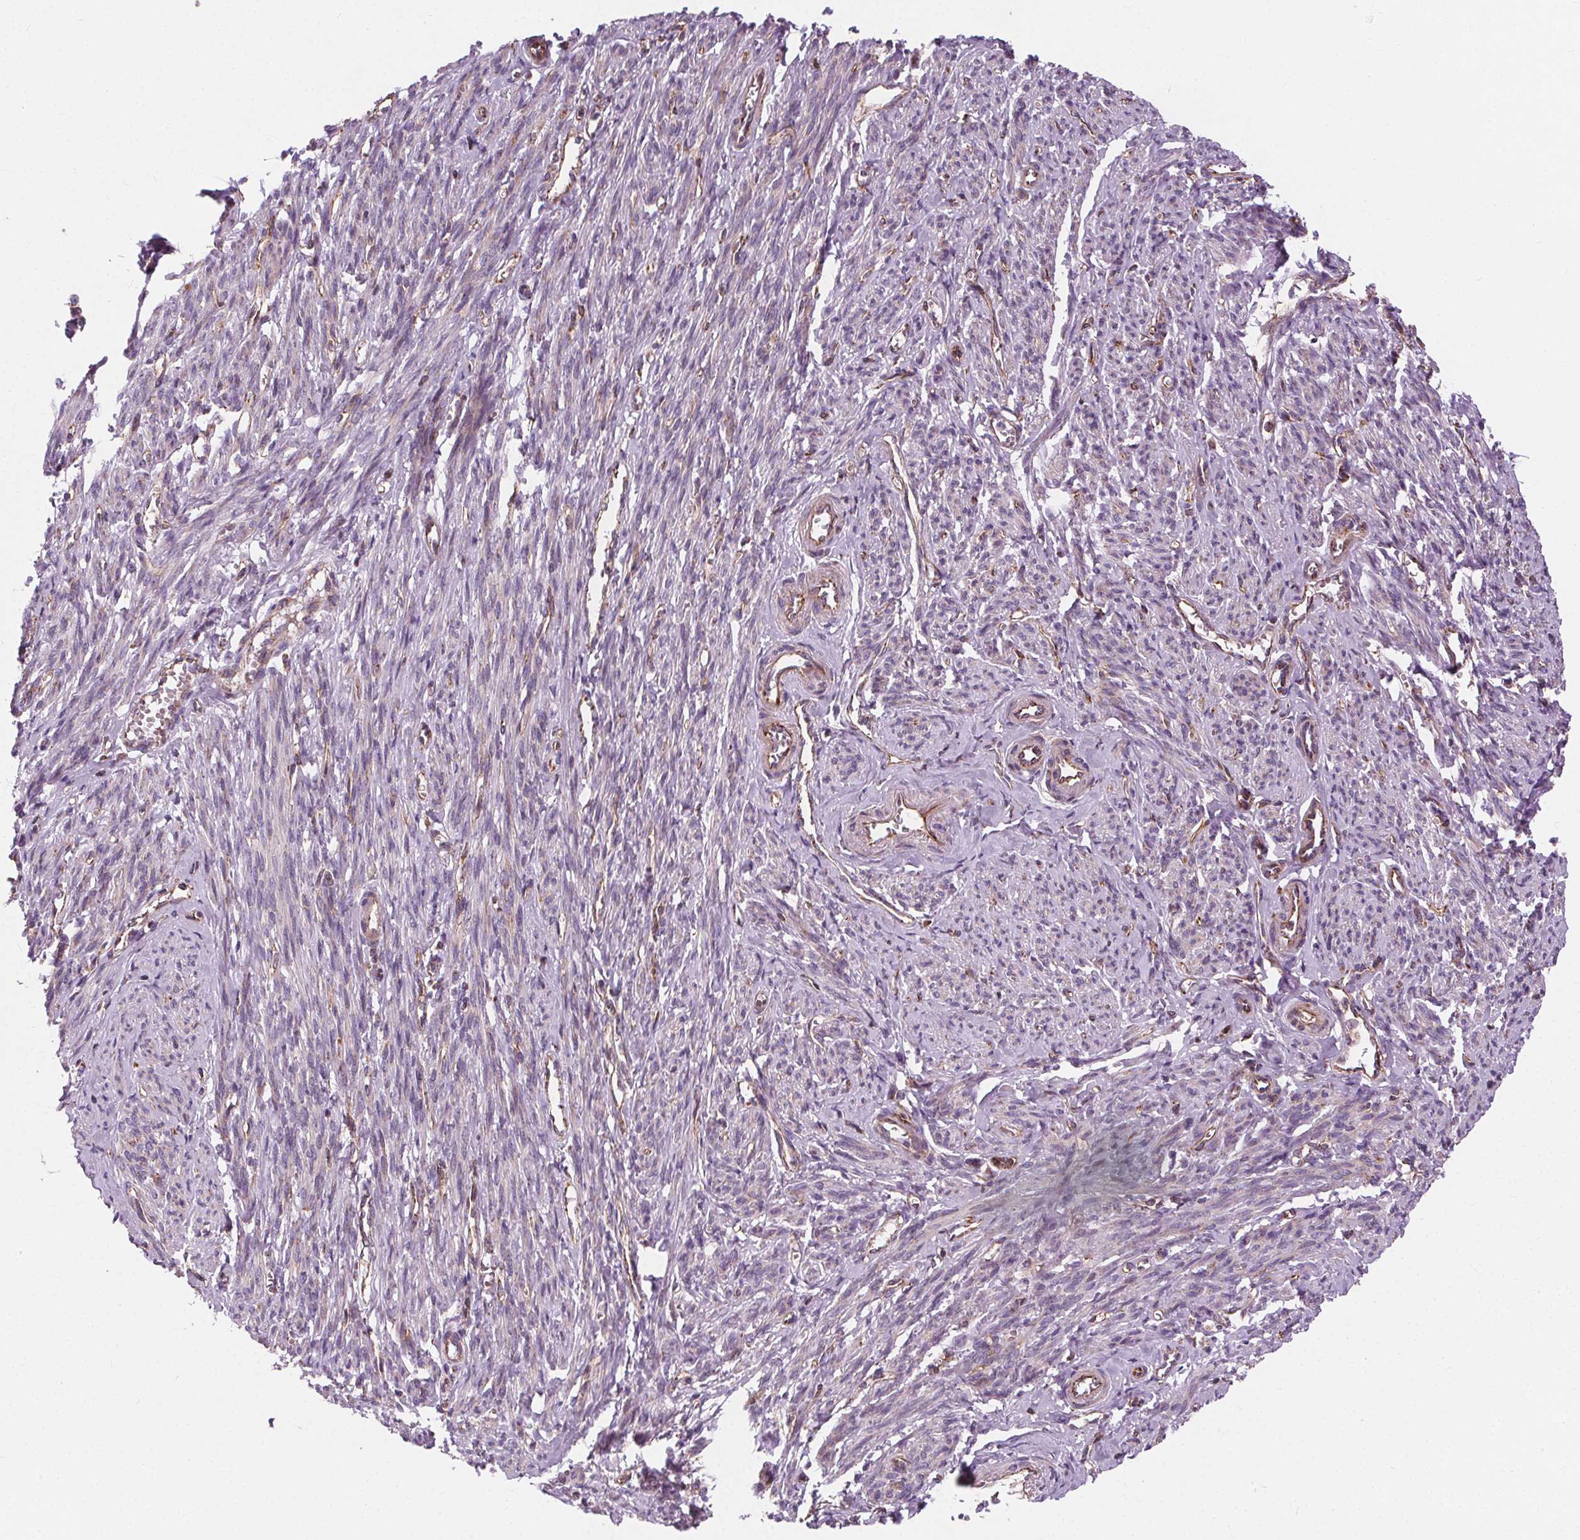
{"staining": {"intensity": "negative", "quantity": "none", "location": "none"}, "tissue": "smooth muscle", "cell_type": "Smooth muscle cells", "image_type": "normal", "snomed": [{"axis": "morphology", "description": "Normal tissue, NOS"}, {"axis": "topography", "description": "Smooth muscle"}], "caption": "The photomicrograph reveals no staining of smooth muscle cells in benign smooth muscle. (Brightfield microscopy of DAB (3,3'-diaminobenzidine) immunohistochemistry at high magnification).", "gene": "GOLT1B", "patient": {"sex": "female", "age": 65}}